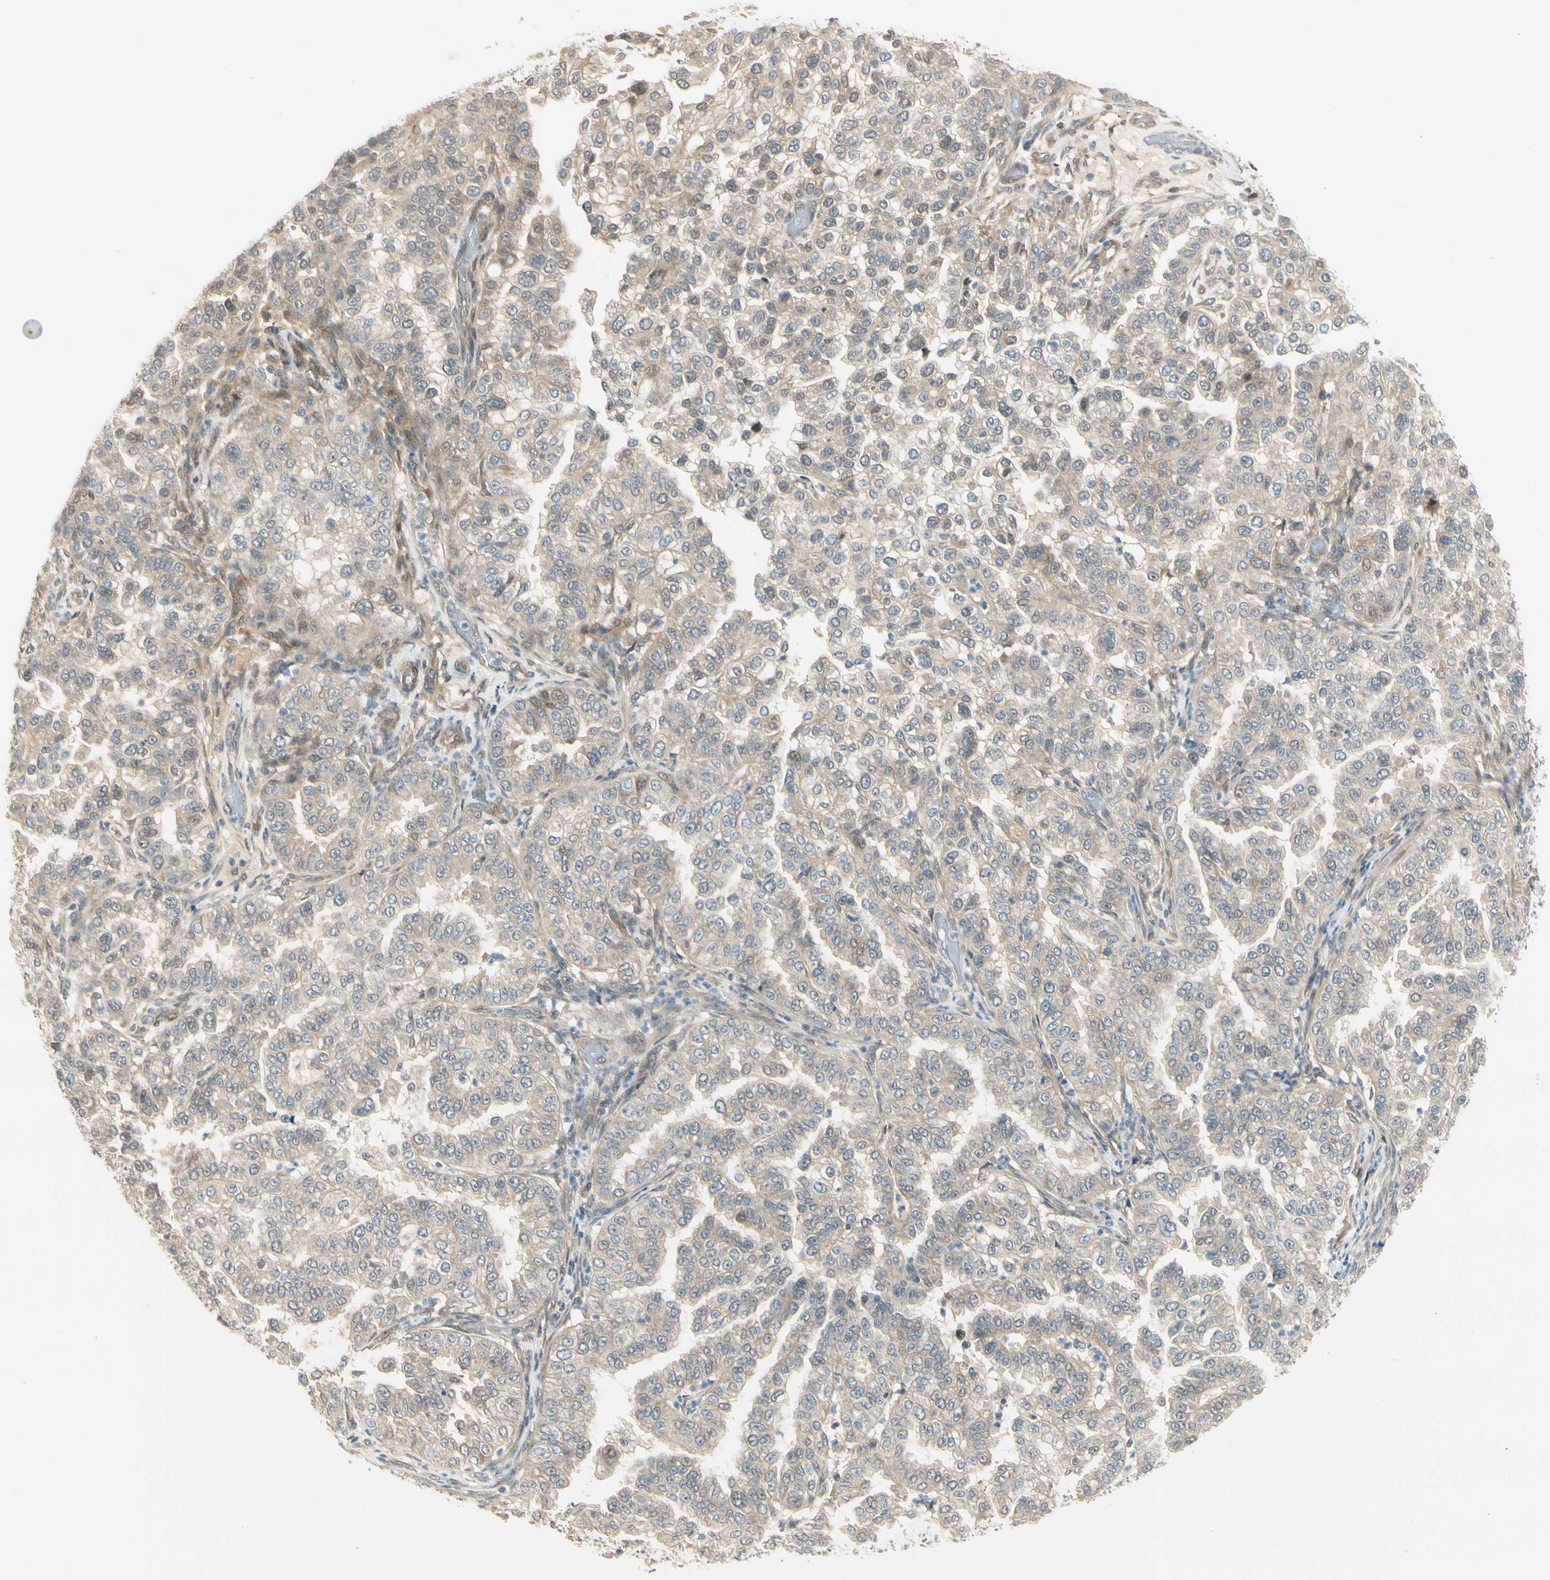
{"staining": {"intensity": "negative", "quantity": "none", "location": "none"}, "tissue": "endometrial cancer", "cell_type": "Tumor cells", "image_type": "cancer", "snomed": [{"axis": "morphology", "description": "Adenocarcinoma, NOS"}, {"axis": "topography", "description": "Endometrium"}], "caption": "High power microscopy micrograph of an immunohistochemistry (IHC) photomicrograph of endometrial cancer (adenocarcinoma), revealing no significant expression in tumor cells.", "gene": "EPHB3", "patient": {"sex": "female", "age": 85}}